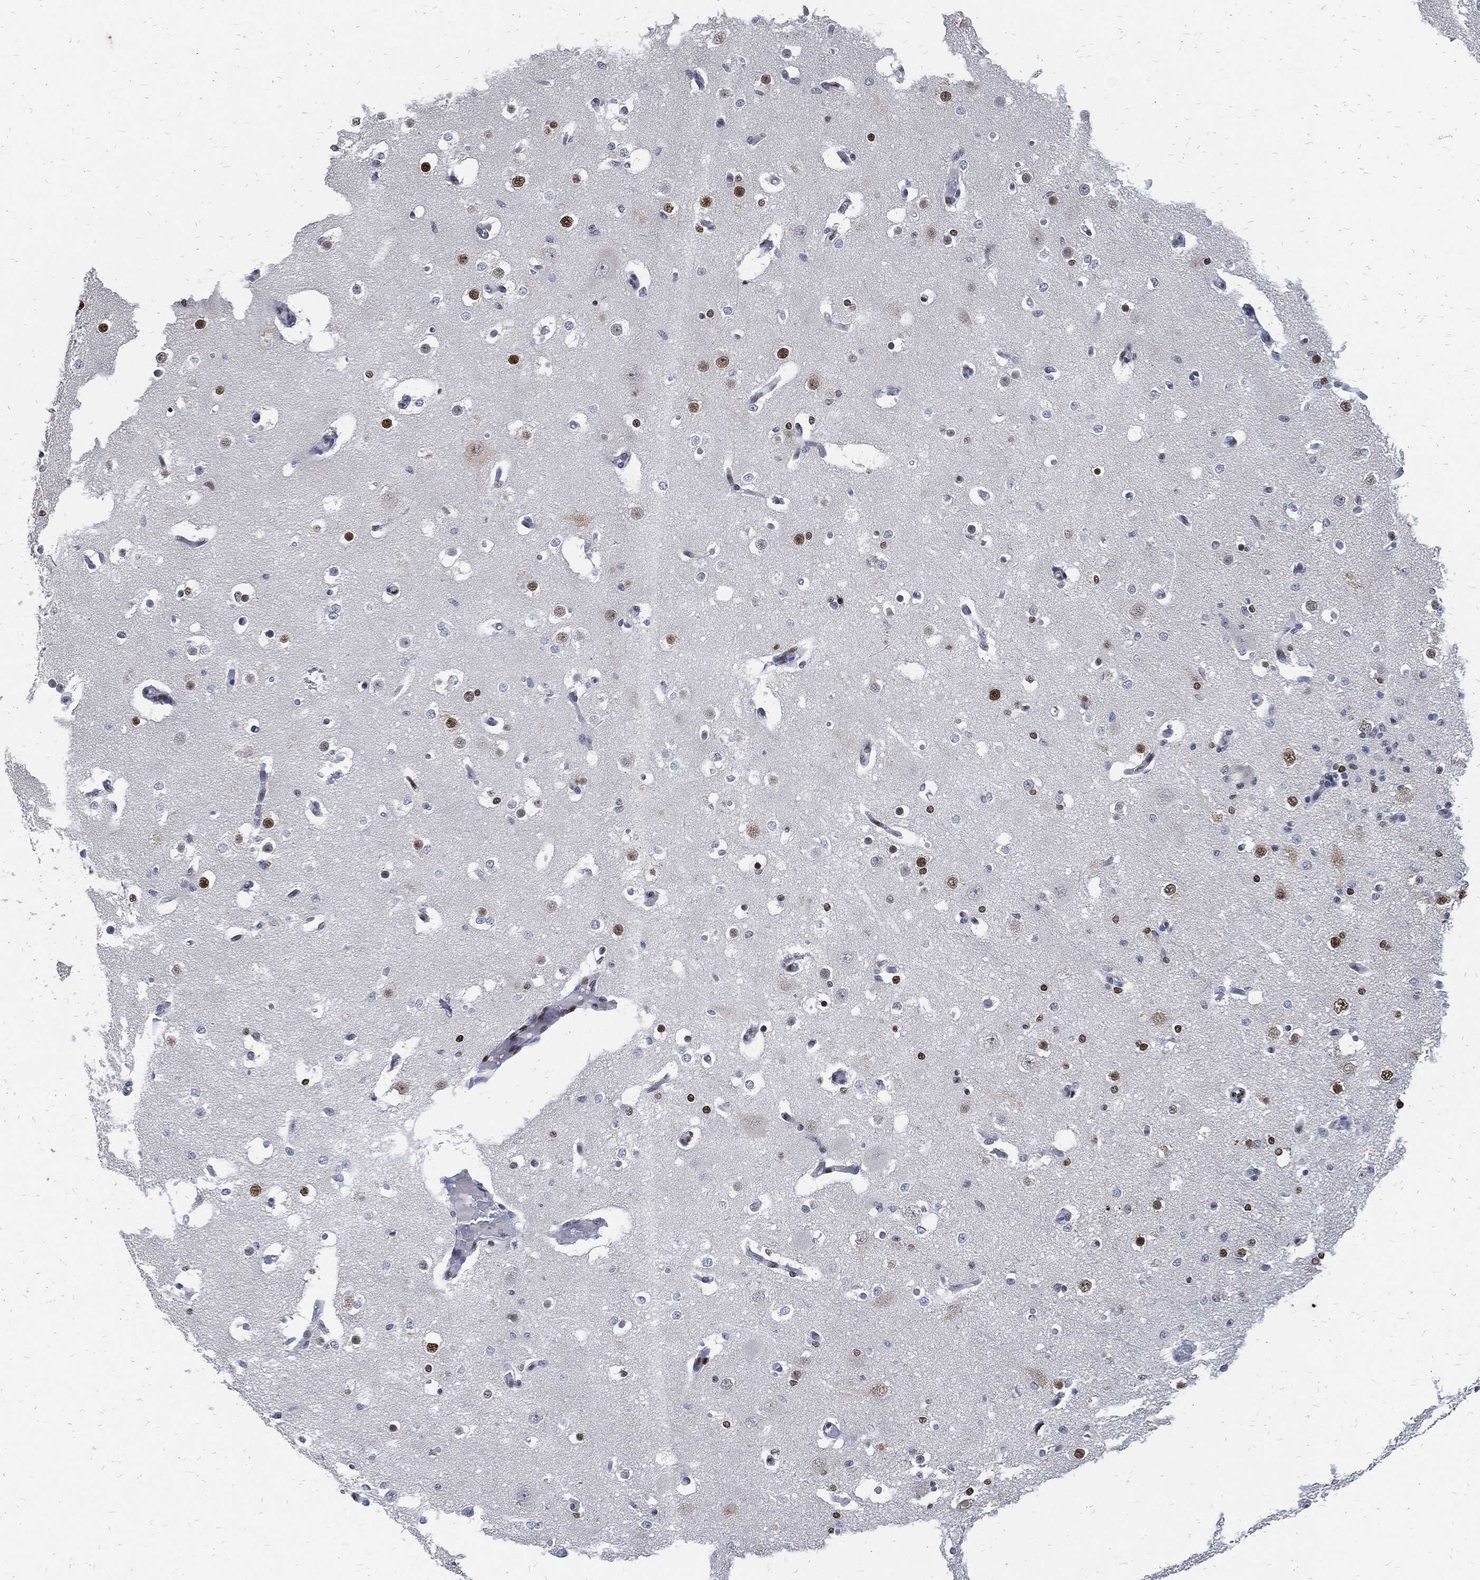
{"staining": {"intensity": "negative", "quantity": "none", "location": "none"}, "tissue": "cerebral cortex", "cell_type": "Endothelial cells", "image_type": "normal", "snomed": [{"axis": "morphology", "description": "Normal tissue, NOS"}, {"axis": "morphology", "description": "Inflammation, NOS"}, {"axis": "topography", "description": "Cerebral cortex"}], "caption": "Micrograph shows no significant protein staining in endothelial cells of unremarkable cerebral cortex. (Immunohistochemistry (ihc), brightfield microscopy, high magnification).", "gene": "JUN", "patient": {"sex": "male", "age": 6}}